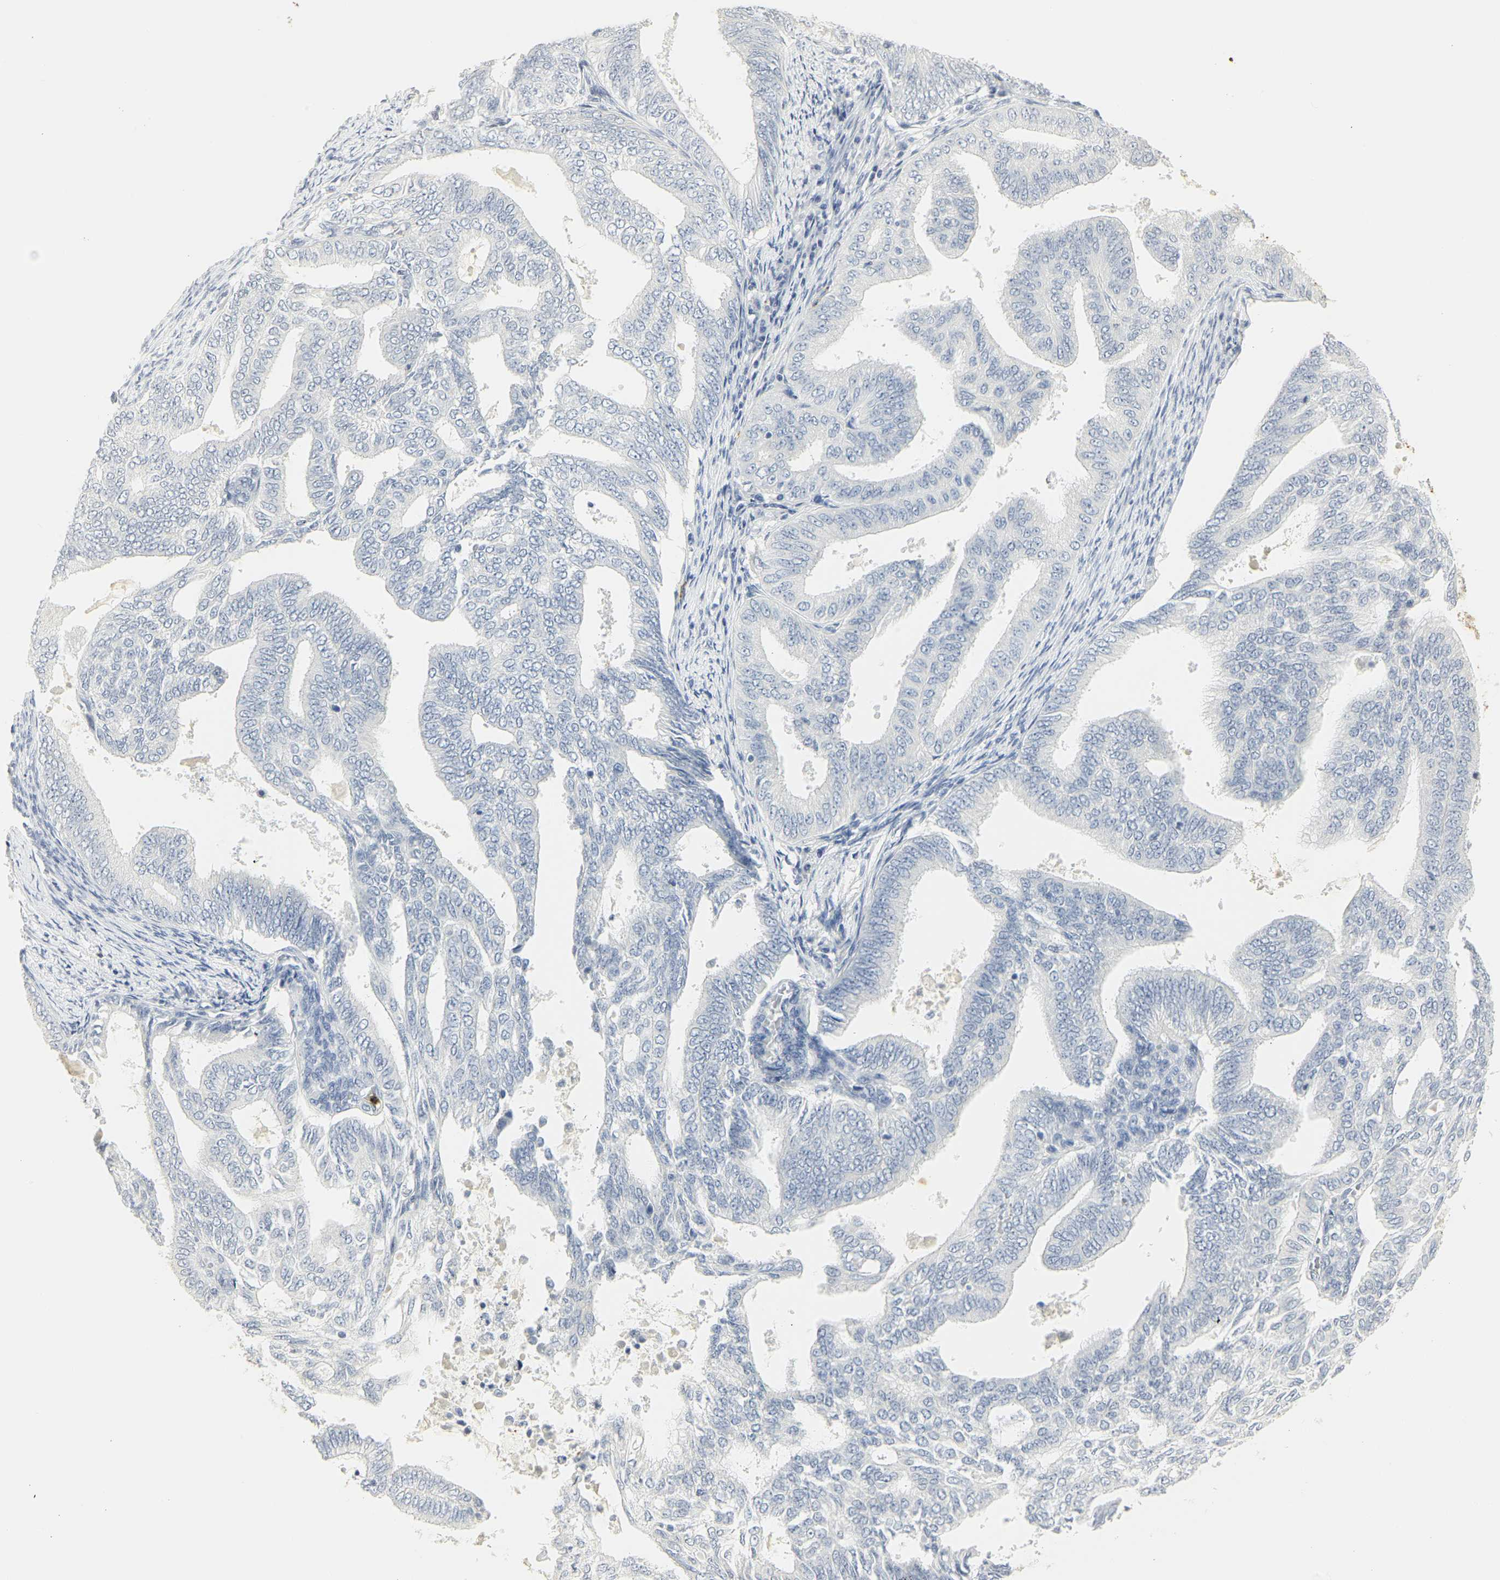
{"staining": {"intensity": "negative", "quantity": "none", "location": "none"}, "tissue": "endometrial cancer", "cell_type": "Tumor cells", "image_type": "cancer", "snomed": [{"axis": "morphology", "description": "Adenocarcinoma, NOS"}, {"axis": "topography", "description": "Endometrium"}], "caption": "An image of human adenocarcinoma (endometrial) is negative for staining in tumor cells.", "gene": "MPO", "patient": {"sex": "female", "age": 58}}